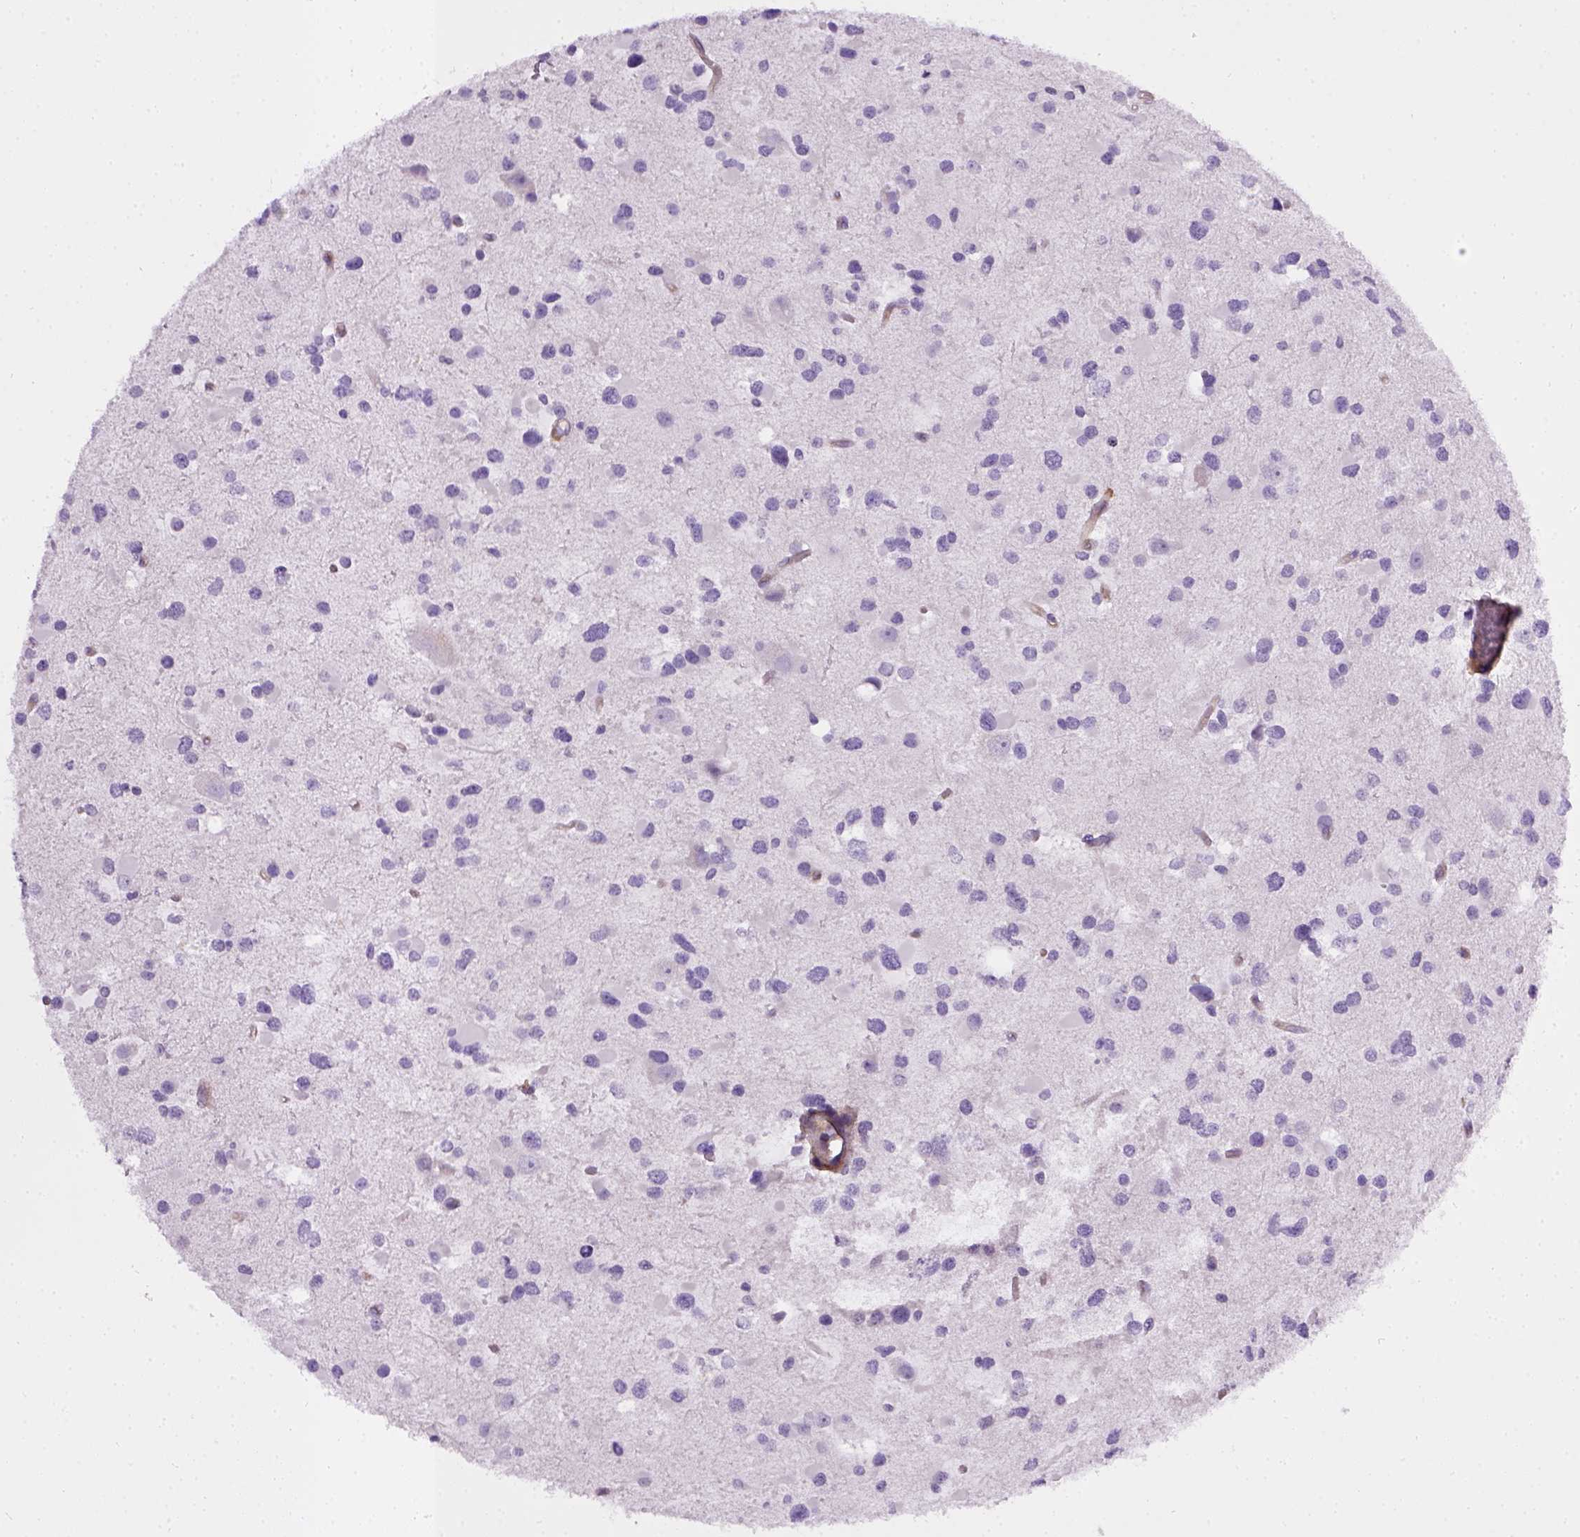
{"staining": {"intensity": "negative", "quantity": "none", "location": "none"}, "tissue": "glioma", "cell_type": "Tumor cells", "image_type": "cancer", "snomed": [{"axis": "morphology", "description": "Glioma, malignant, Low grade"}, {"axis": "topography", "description": "Brain"}], "caption": "IHC micrograph of human glioma stained for a protein (brown), which reveals no expression in tumor cells.", "gene": "ENG", "patient": {"sex": "female", "age": 32}}